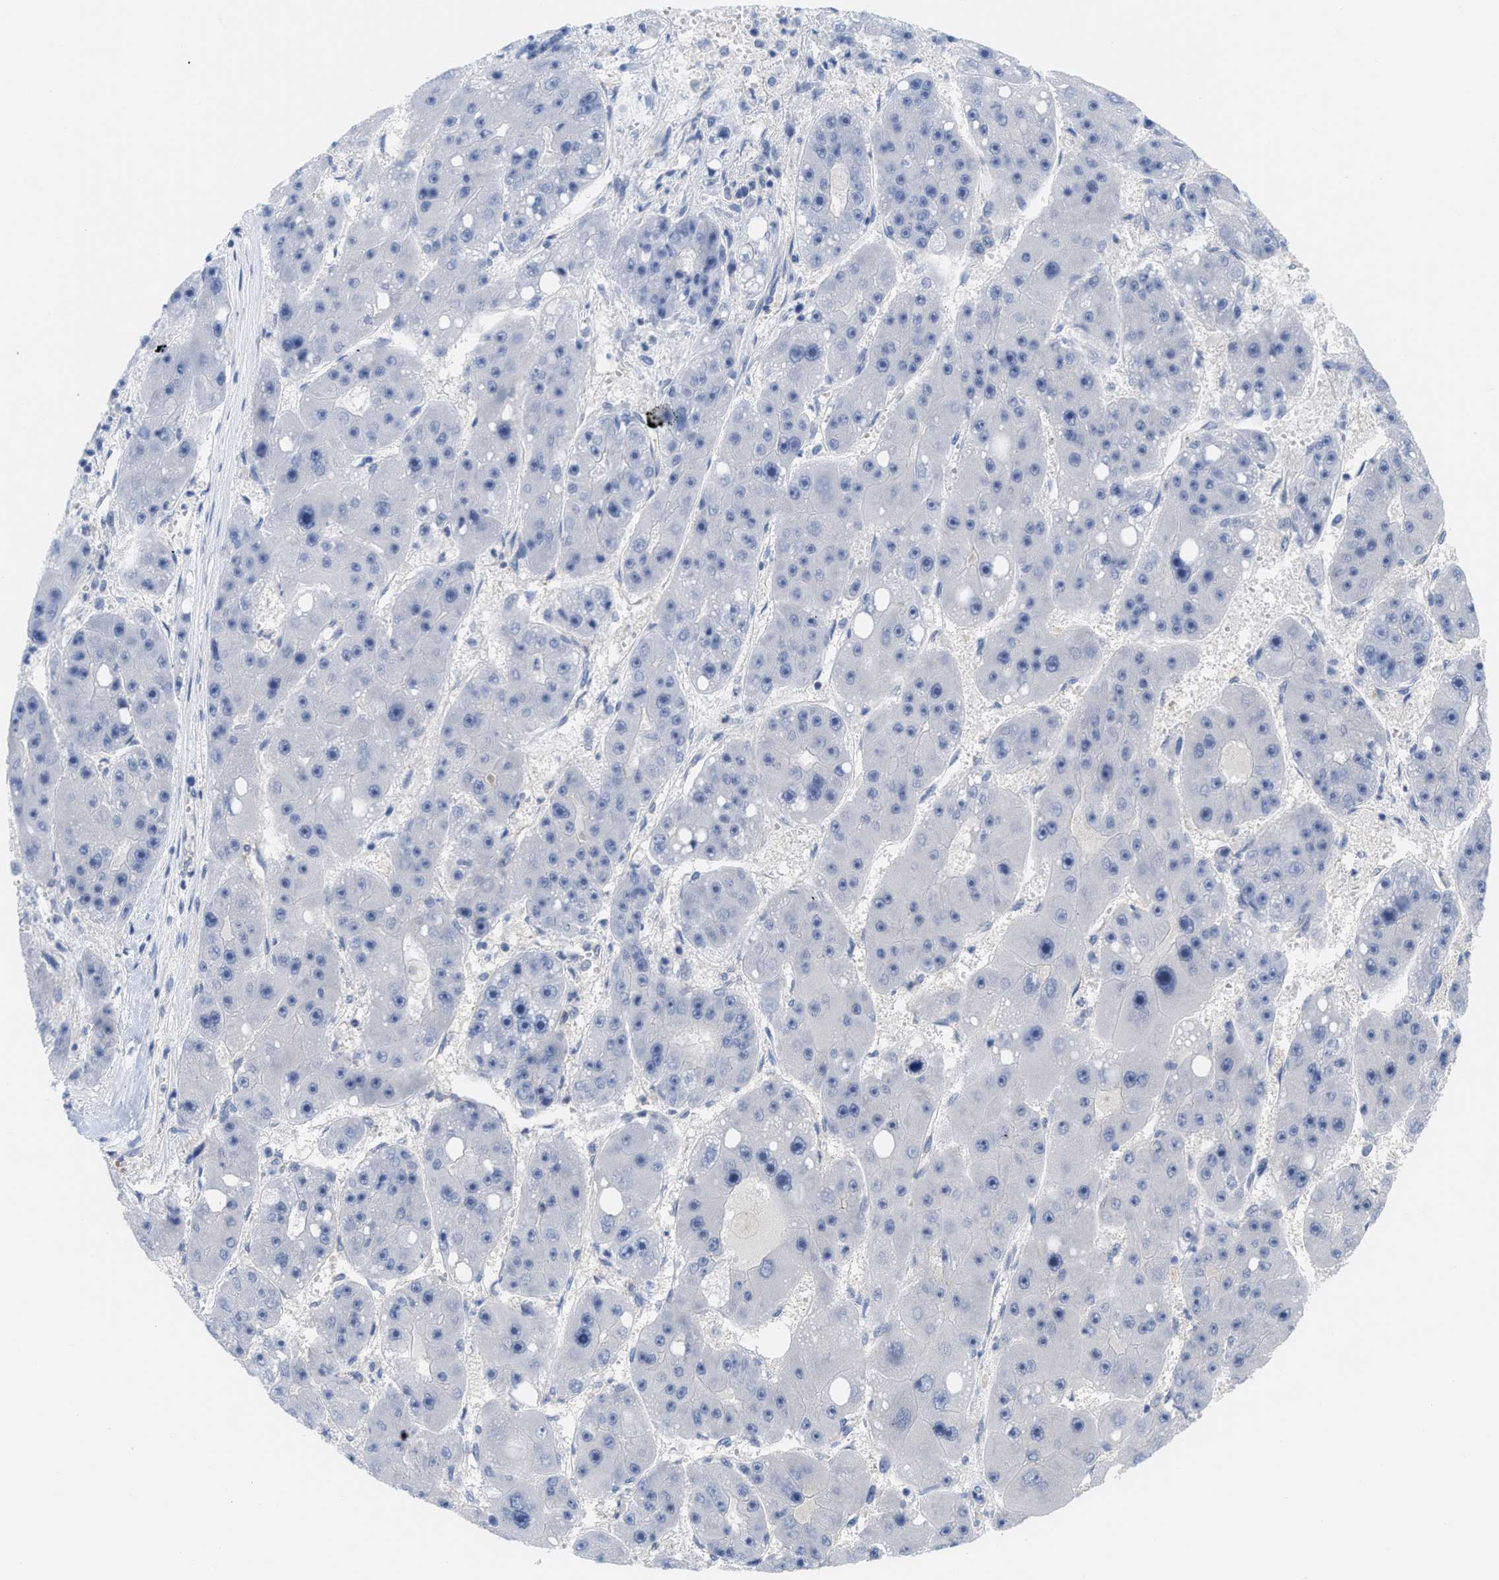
{"staining": {"intensity": "negative", "quantity": "none", "location": "none"}, "tissue": "liver cancer", "cell_type": "Tumor cells", "image_type": "cancer", "snomed": [{"axis": "morphology", "description": "Carcinoma, Hepatocellular, NOS"}, {"axis": "topography", "description": "Liver"}], "caption": "Immunohistochemical staining of human liver cancer (hepatocellular carcinoma) exhibits no significant staining in tumor cells.", "gene": "LDAF1", "patient": {"sex": "female", "age": 61}}